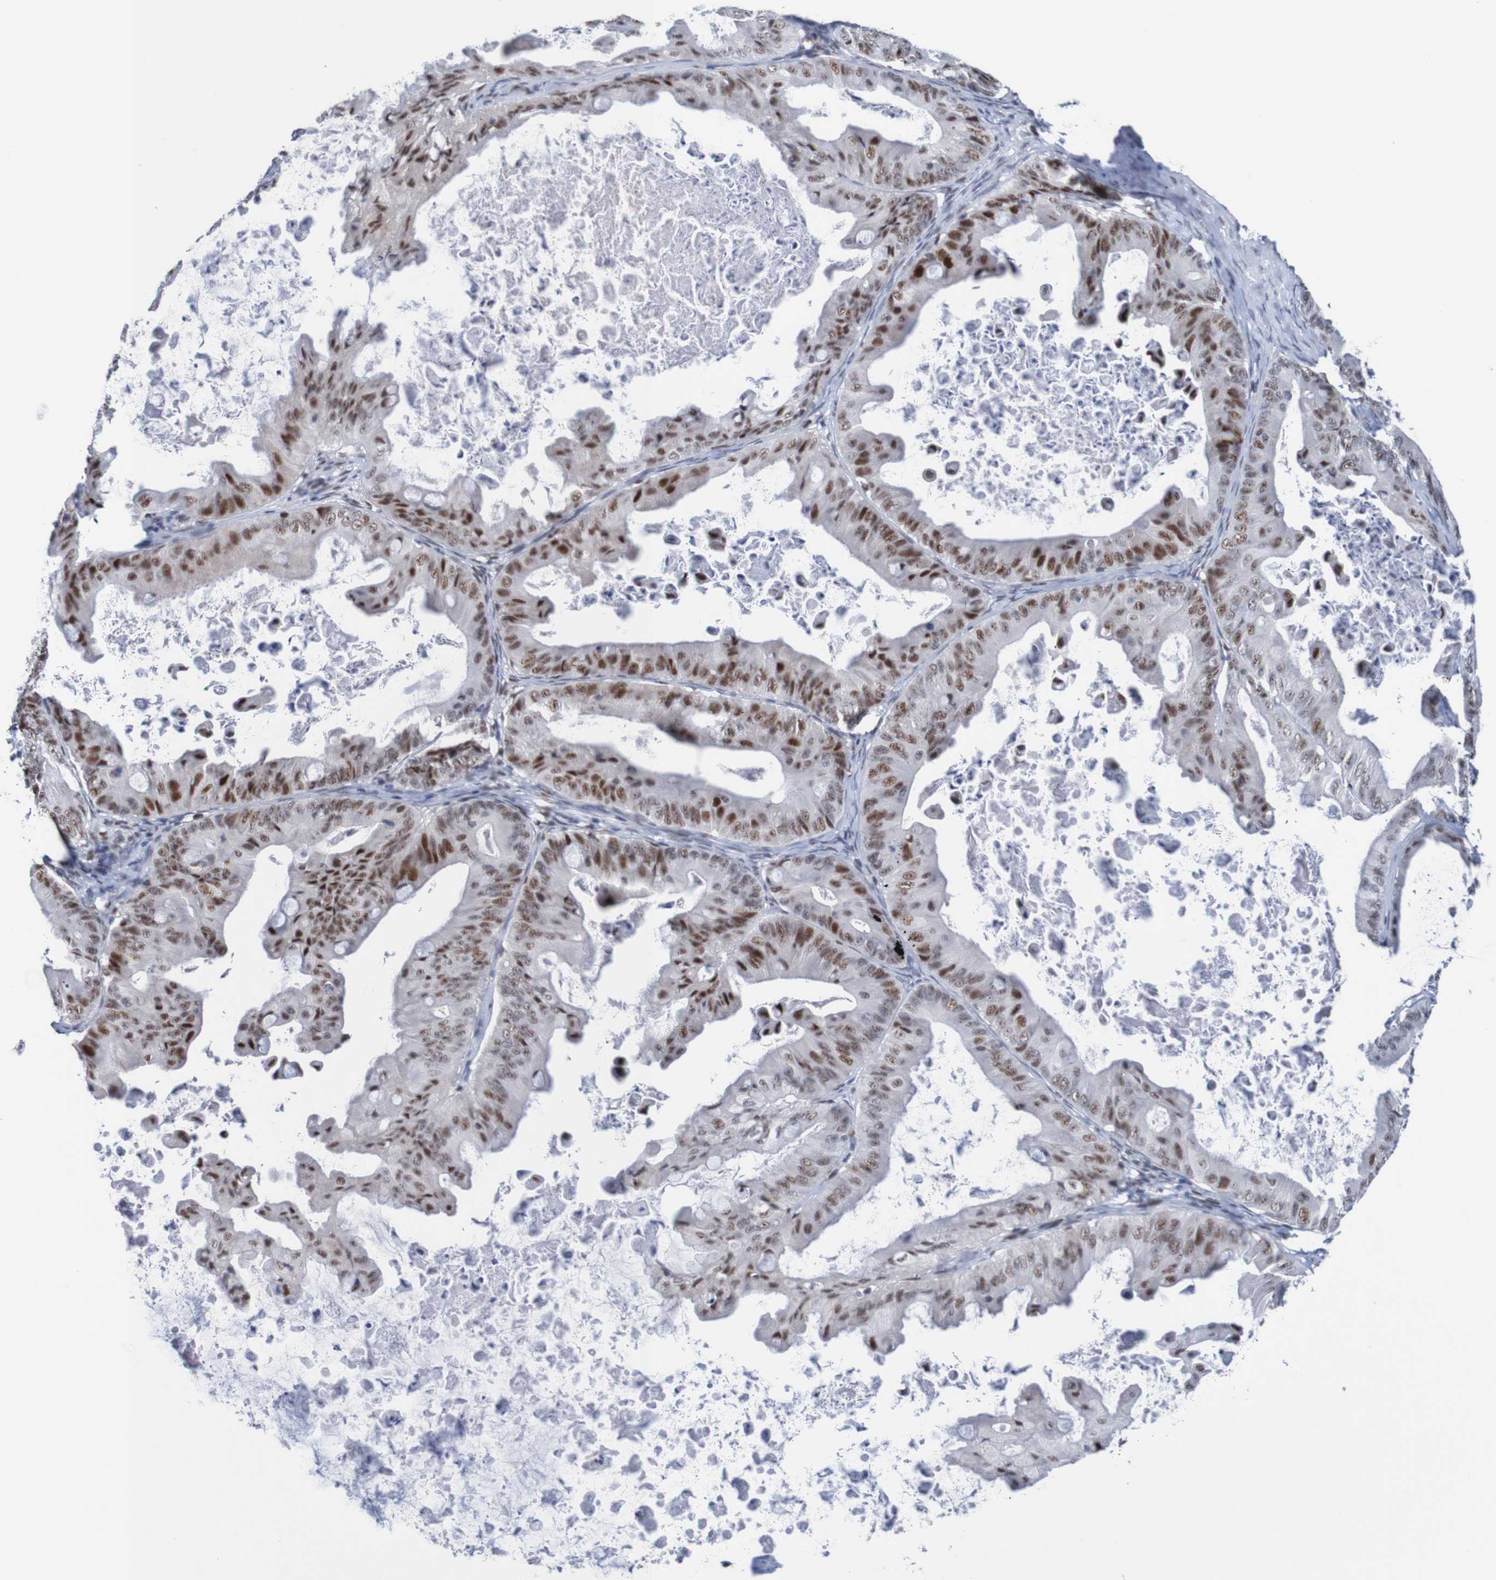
{"staining": {"intensity": "moderate", "quantity": "25%-75%", "location": "nuclear"}, "tissue": "ovarian cancer", "cell_type": "Tumor cells", "image_type": "cancer", "snomed": [{"axis": "morphology", "description": "Cystadenocarcinoma, mucinous, NOS"}, {"axis": "topography", "description": "Ovary"}], "caption": "Protein expression analysis of human ovarian cancer (mucinous cystadenocarcinoma) reveals moderate nuclear positivity in approximately 25%-75% of tumor cells. (Stains: DAB (3,3'-diaminobenzidine) in brown, nuclei in blue, Microscopy: brightfield microscopy at high magnification).", "gene": "CDC5L", "patient": {"sex": "female", "age": 37}}